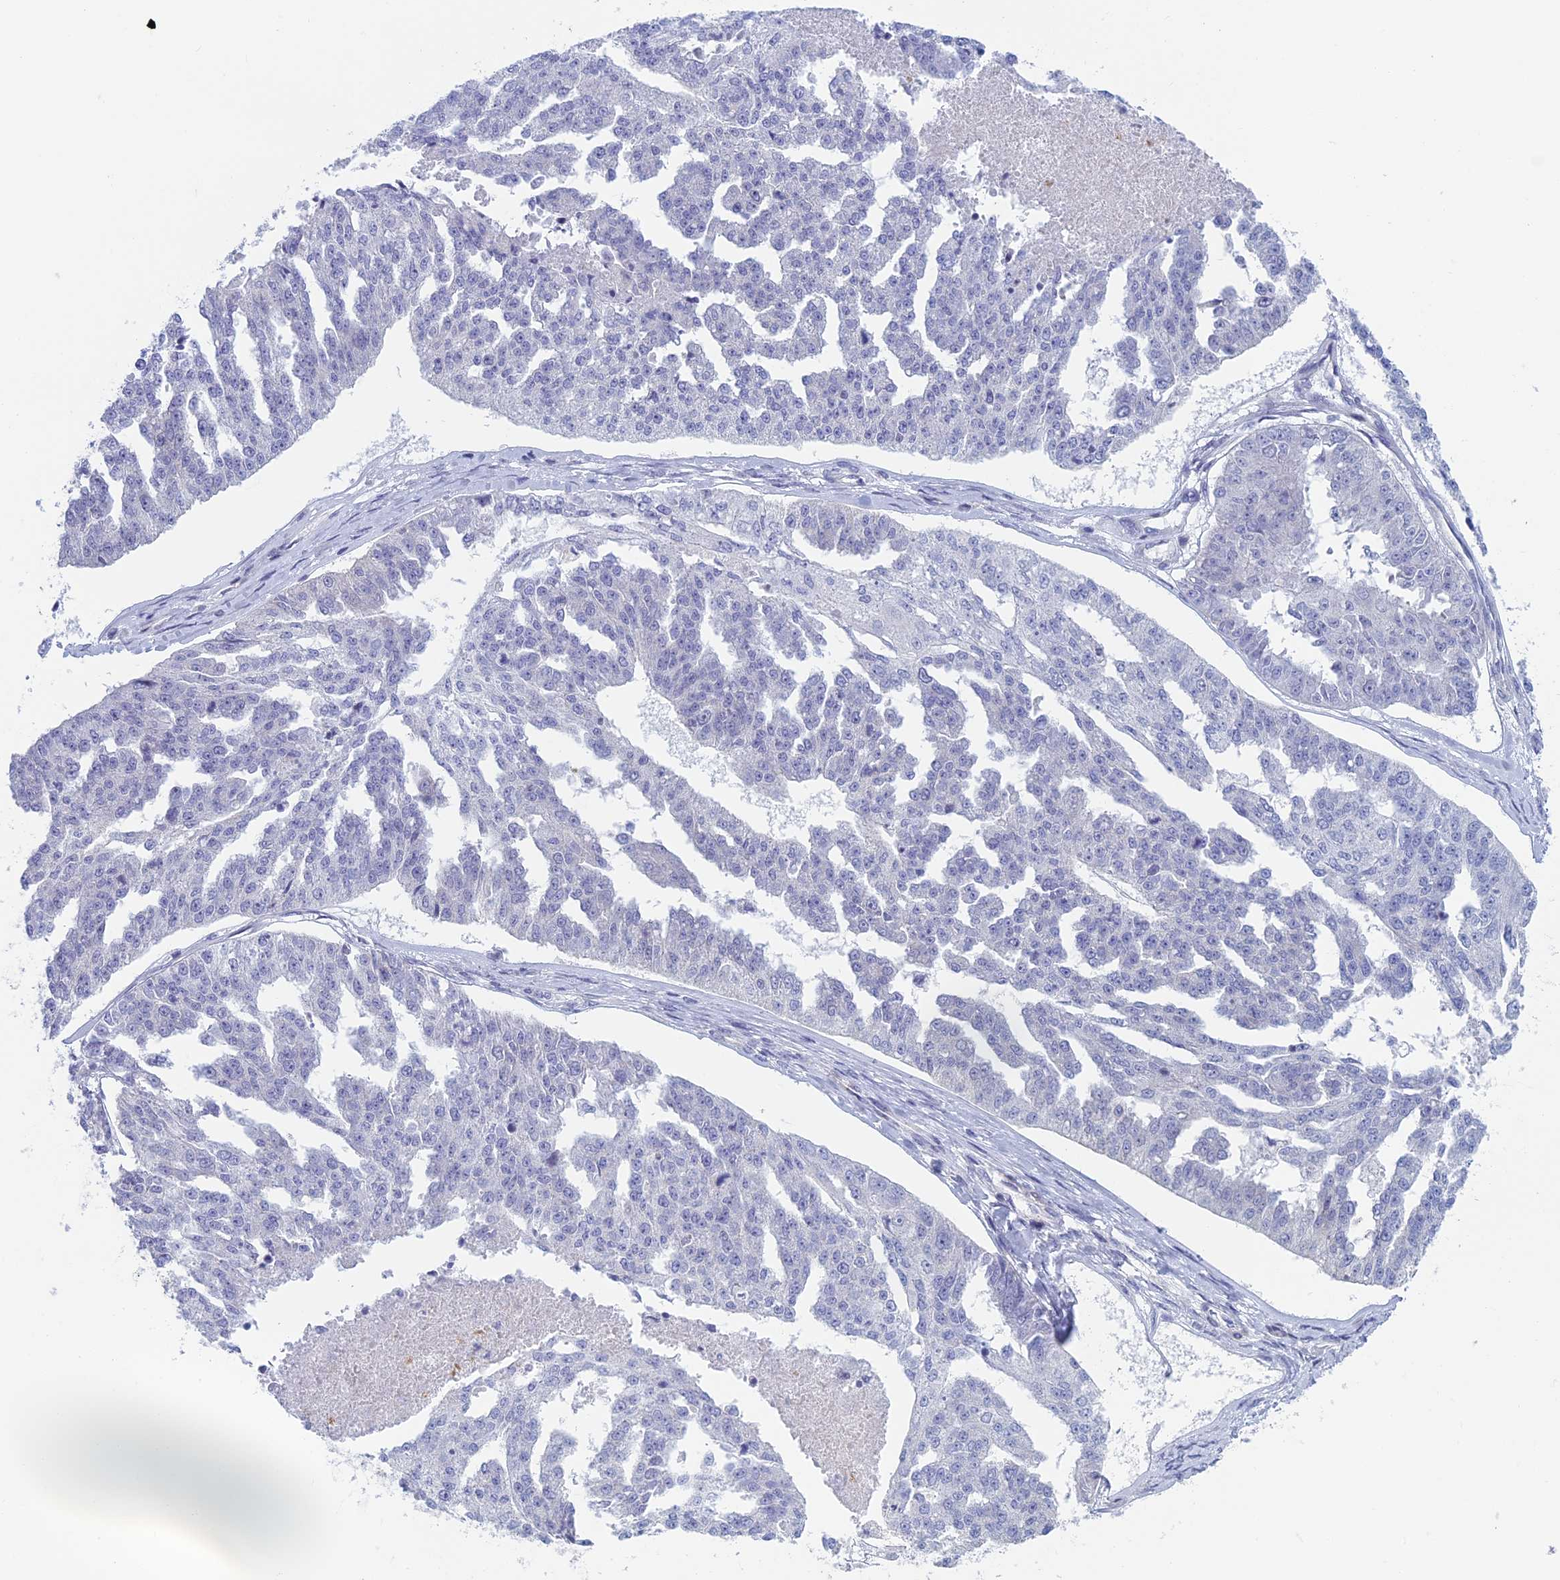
{"staining": {"intensity": "negative", "quantity": "none", "location": "none"}, "tissue": "ovarian cancer", "cell_type": "Tumor cells", "image_type": "cancer", "snomed": [{"axis": "morphology", "description": "Cystadenocarcinoma, serous, NOS"}, {"axis": "topography", "description": "Ovary"}], "caption": "Immunohistochemistry (IHC) of human ovarian cancer (serous cystadenocarcinoma) demonstrates no staining in tumor cells.", "gene": "PPP1R26", "patient": {"sex": "female", "age": 58}}